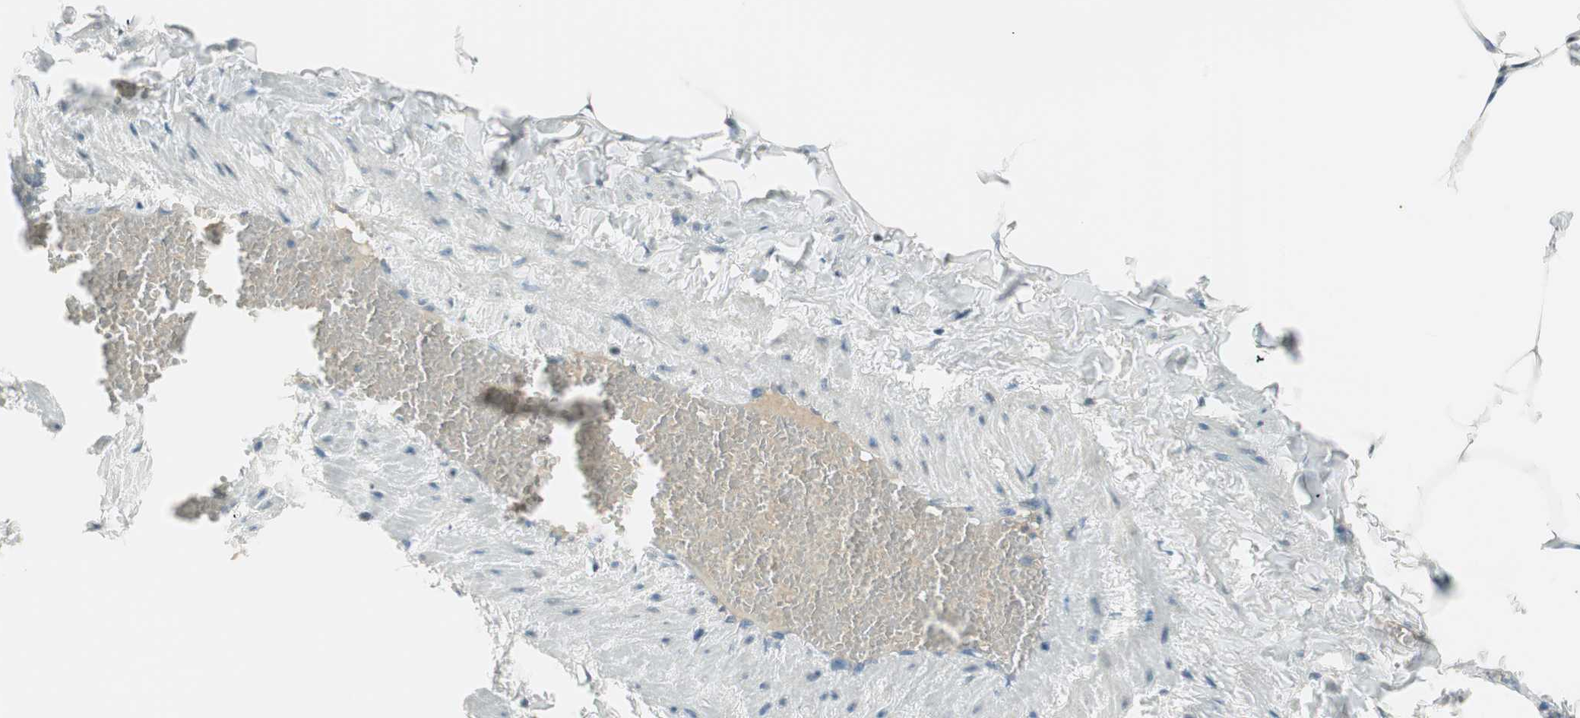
{"staining": {"intensity": "moderate", "quantity": "25%-75%", "location": "cytoplasmic/membranous,nuclear"}, "tissue": "adipose tissue", "cell_type": "Adipocytes", "image_type": "normal", "snomed": [{"axis": "morphology", "description": "Normal tissue, NOS"}, {"axis": "topography", "description": "Vascular tissue"}], "caption": "This histopathology image shows normal adipose tissue stained with IHC to label a protein in brown. The cytoplasmic/membranous,nuclear of adipocytes show moderate positivity for the protein. Nuclei are counter-stained blue.", "gene": "CGRRF1", "patient": {"sex": "male", "age": 41}}